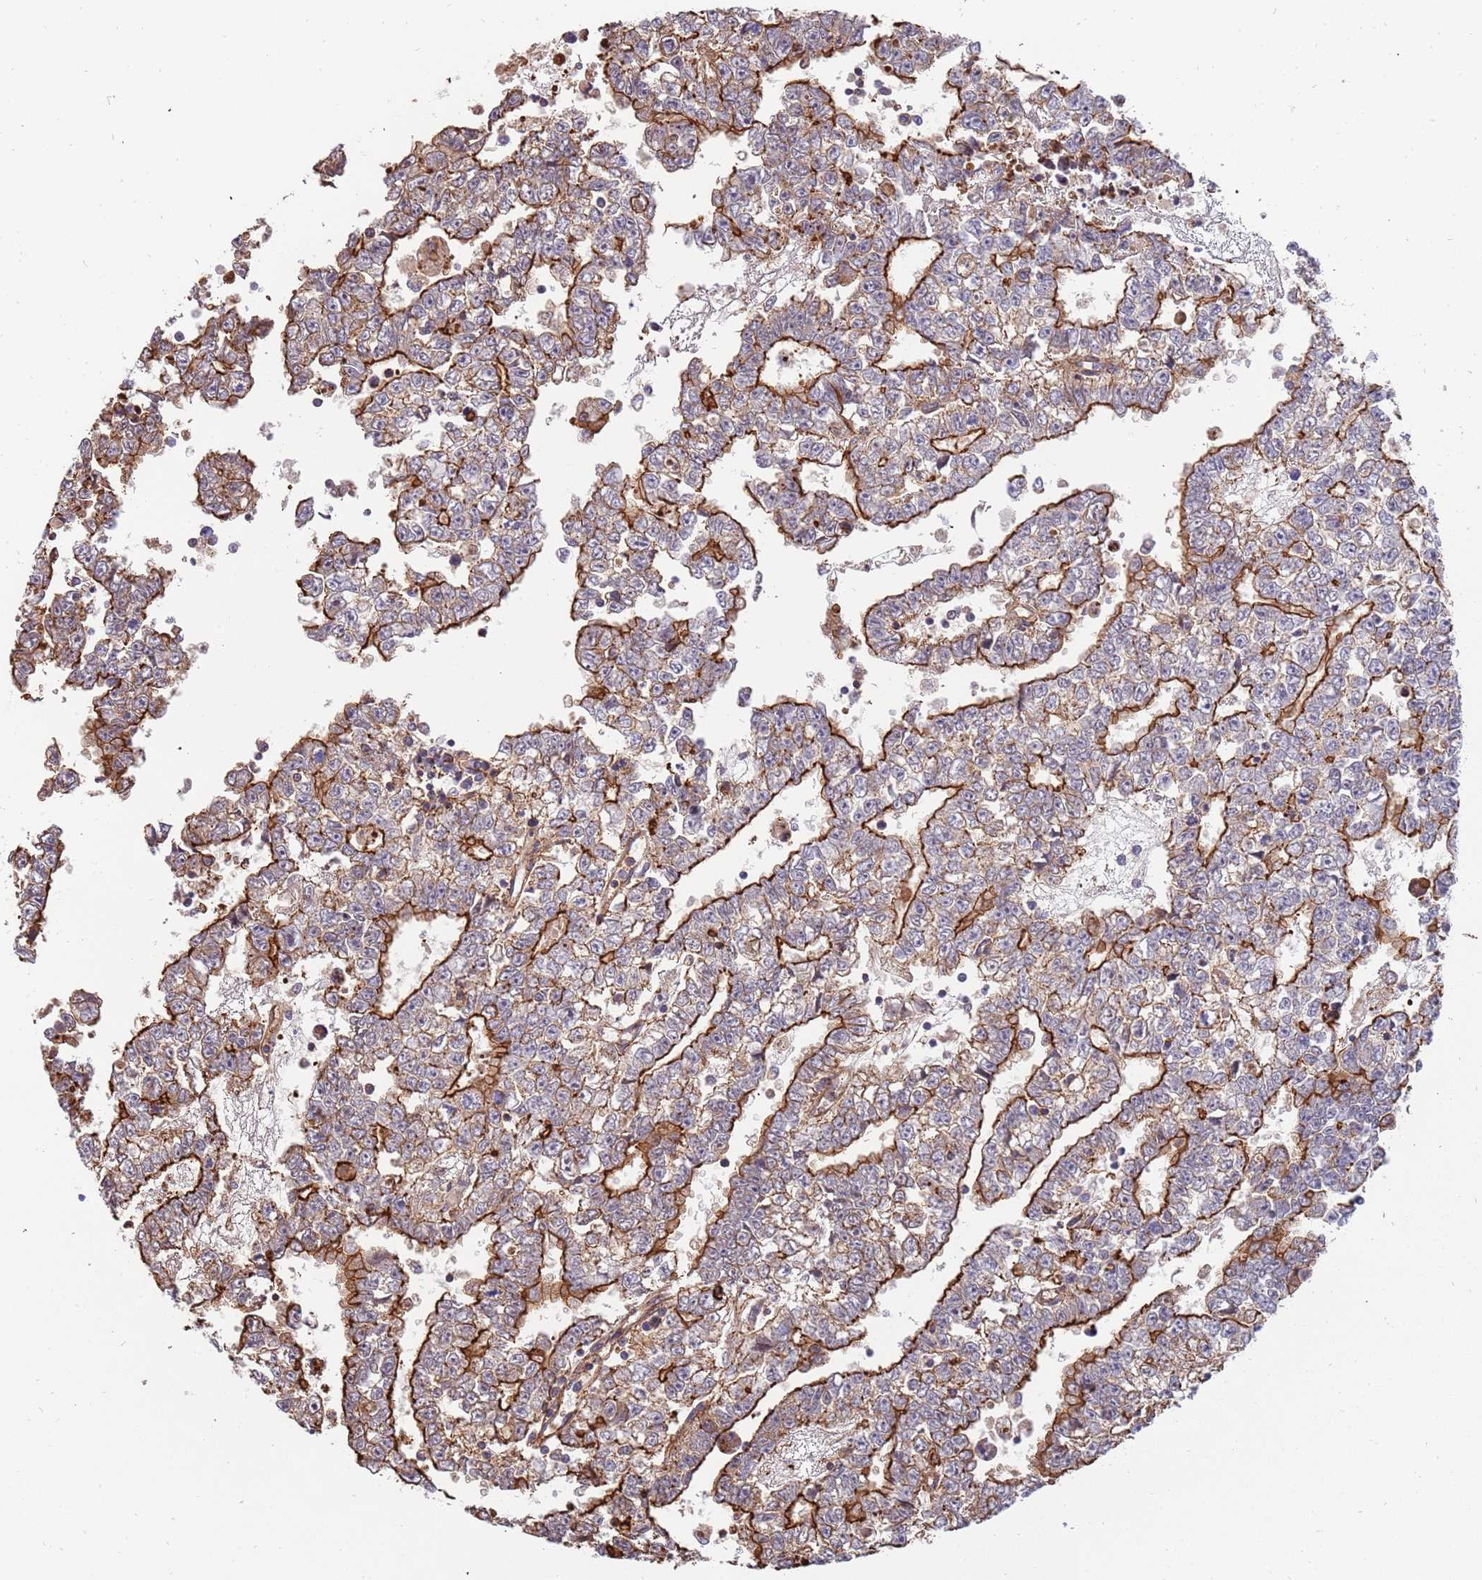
{"staining": {"intensity": "strong", "quantity": ">75%", "location": "cytoplasmic/membranous"}, "tissue": "testis cancer", "cell_type": "Tumor cells", "image_type": "cancer", "snomed": [{"axis": "morphology", "description": "Carcinoma, Embryonal, NOS"}, {"axis": "topography", "description": "Testis"}], "caption": "The image reveals a brown stain indicating the presence of a protein in the cytoplasmic/membranous of tumor cells in embryonal carcinoma (testis).", "gene": "GFRAL", "patient": {"sex": "male", "age": 25}}